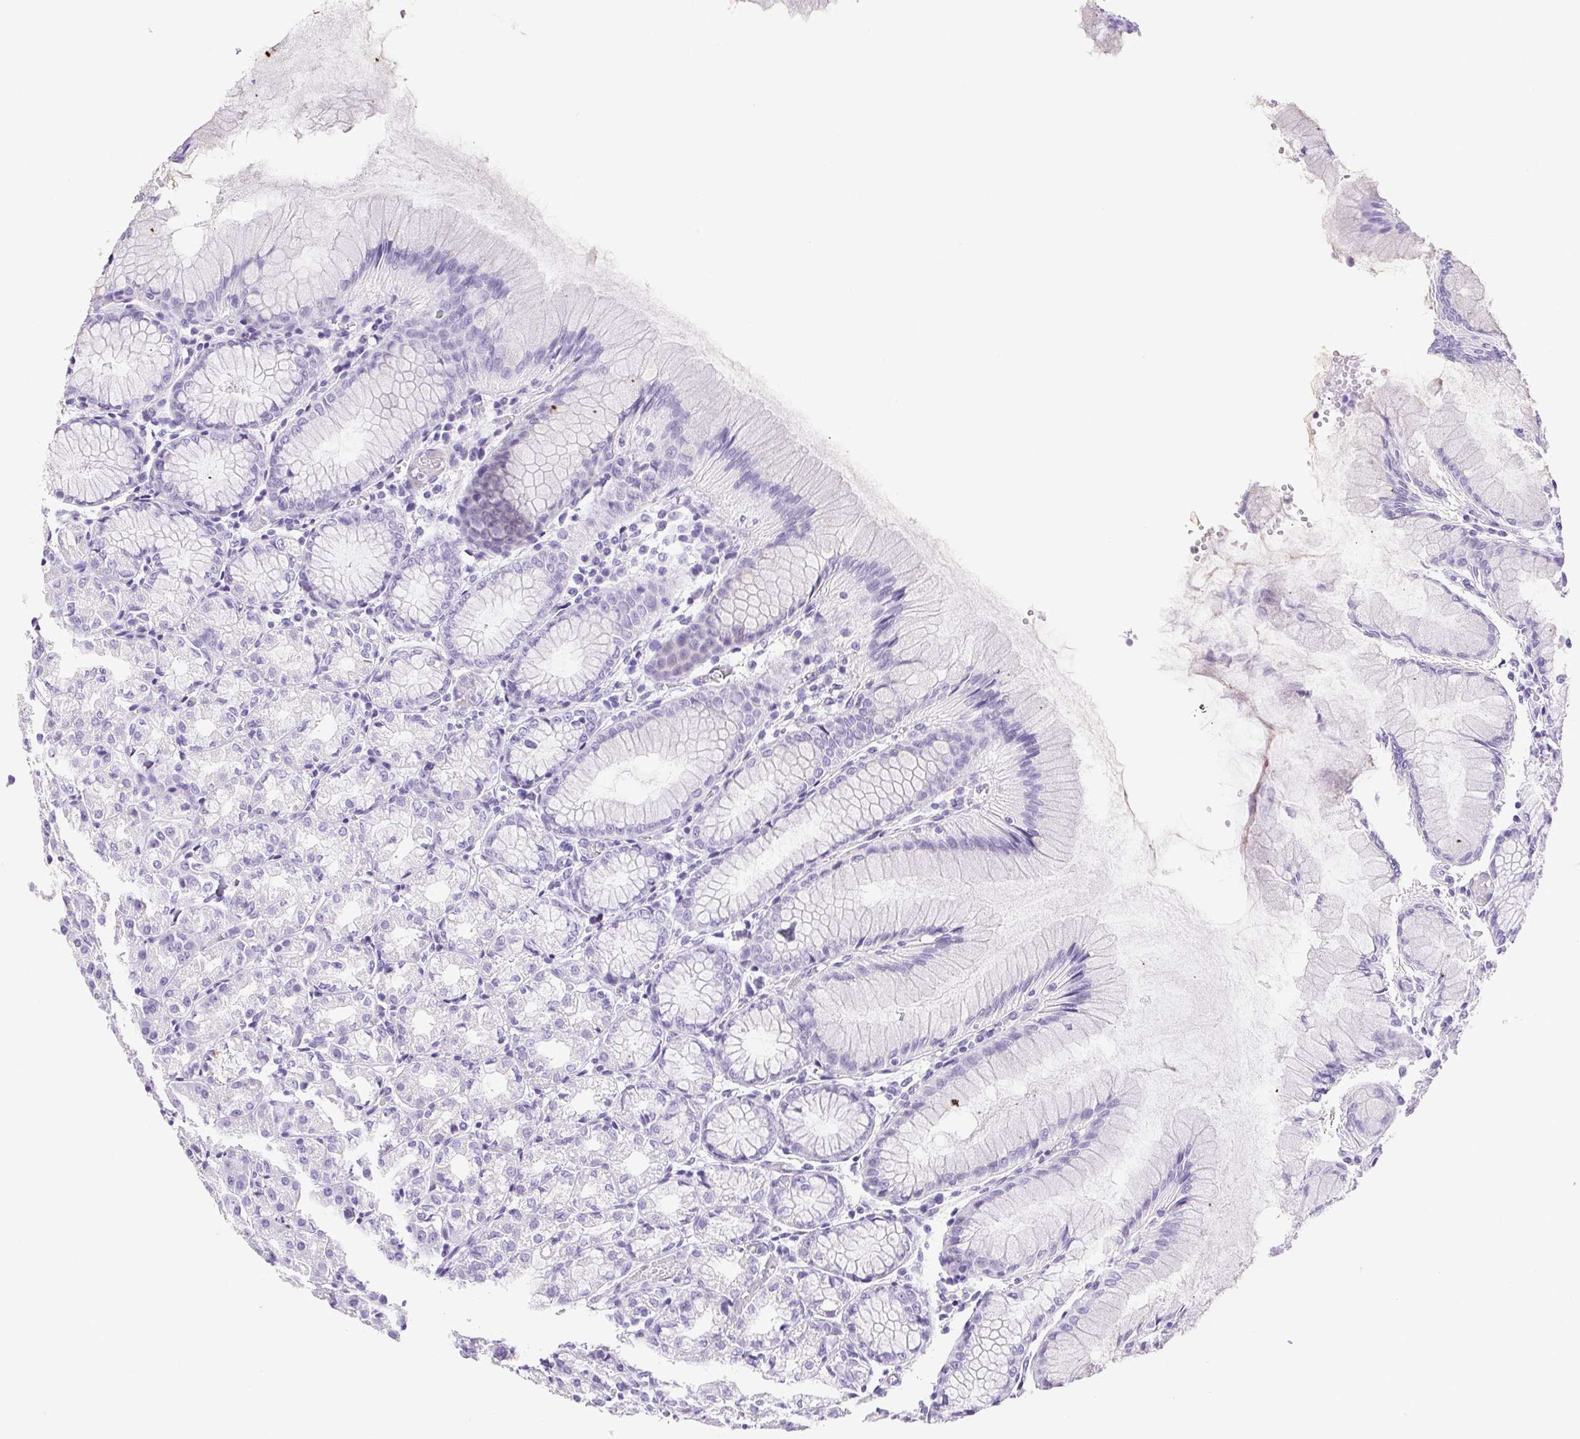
{"staining": {"intensity": "negative", "quantity": "none", "location": "none"}, "tissue": "stomach", "cell_type": "Glandular cells", "image_type": "normal", "snomed": [{"axis": "morphology", "description": "Normal tissue, NOS"}, {"axis": "topography", "description": "Stomach"}], "caption": "The micrograph exhibits no staining of glandular cells in unremarkable stomach. (Stains: DAB IHC with hematoxylin counter stain, Microscopy: brightfield microscopy at high magnification).", "gene": "HLA", "patient": {"sex": "female", "age": 57}}